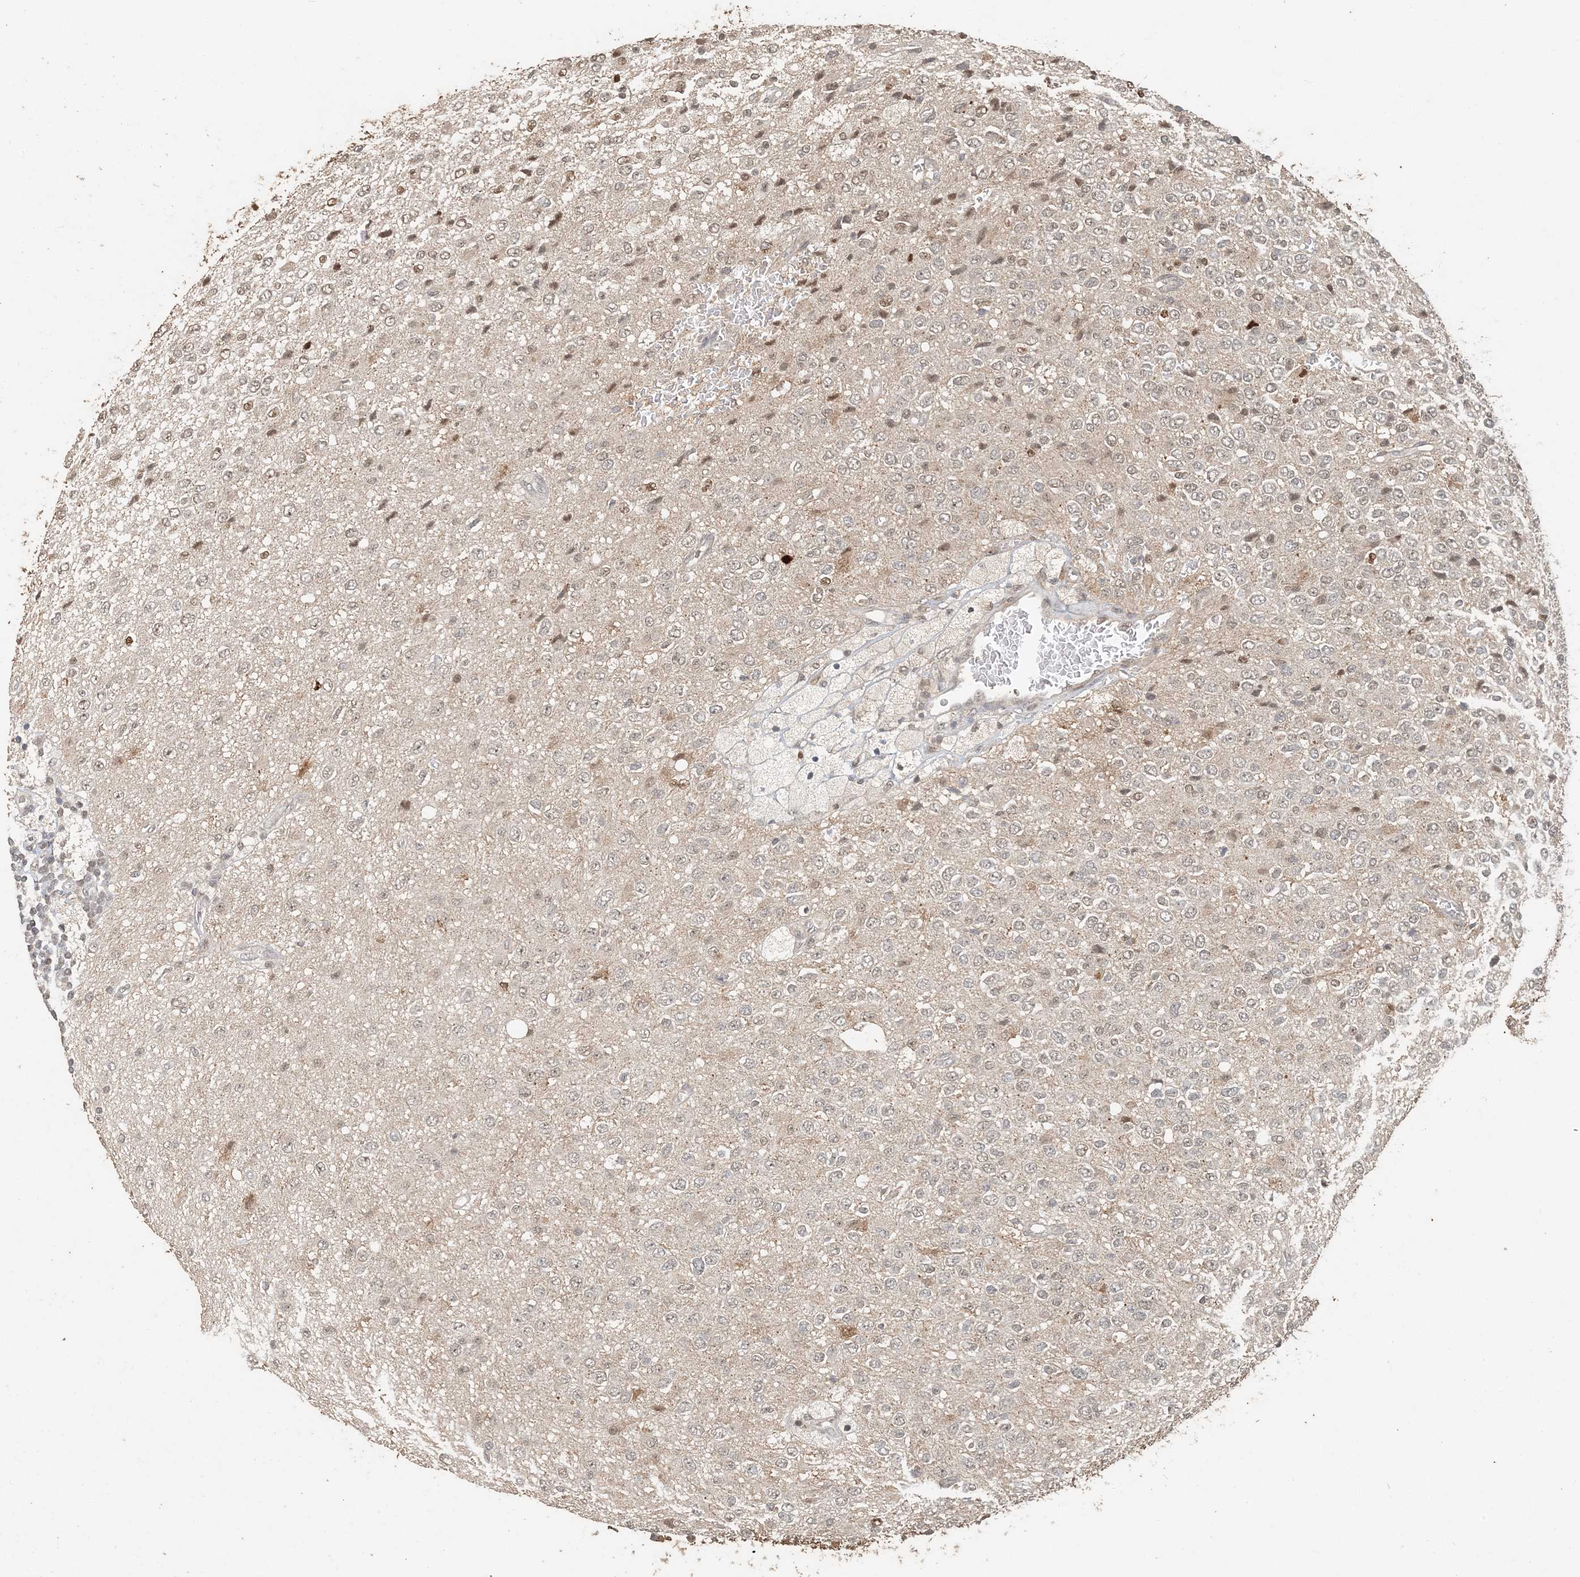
{"staining": {"intensity": "weak", "quantity": "<25%", "location": "nuclear"}, "tissue": "glioma", "cell_type": "Tumor cells", "image_type": "cancer", "snomed": [{"axis": "morphology", "description": "Glioma, malignant, High grade"}, {"axis": "topography", "description": "pancreas cauda"}], "caption": "A histopathology image of human high-grade glioma (malignant) is negative for staining in tumor cells.", "gene": "ATP13A2", "patient": {"sex": "male", "age": 60}}